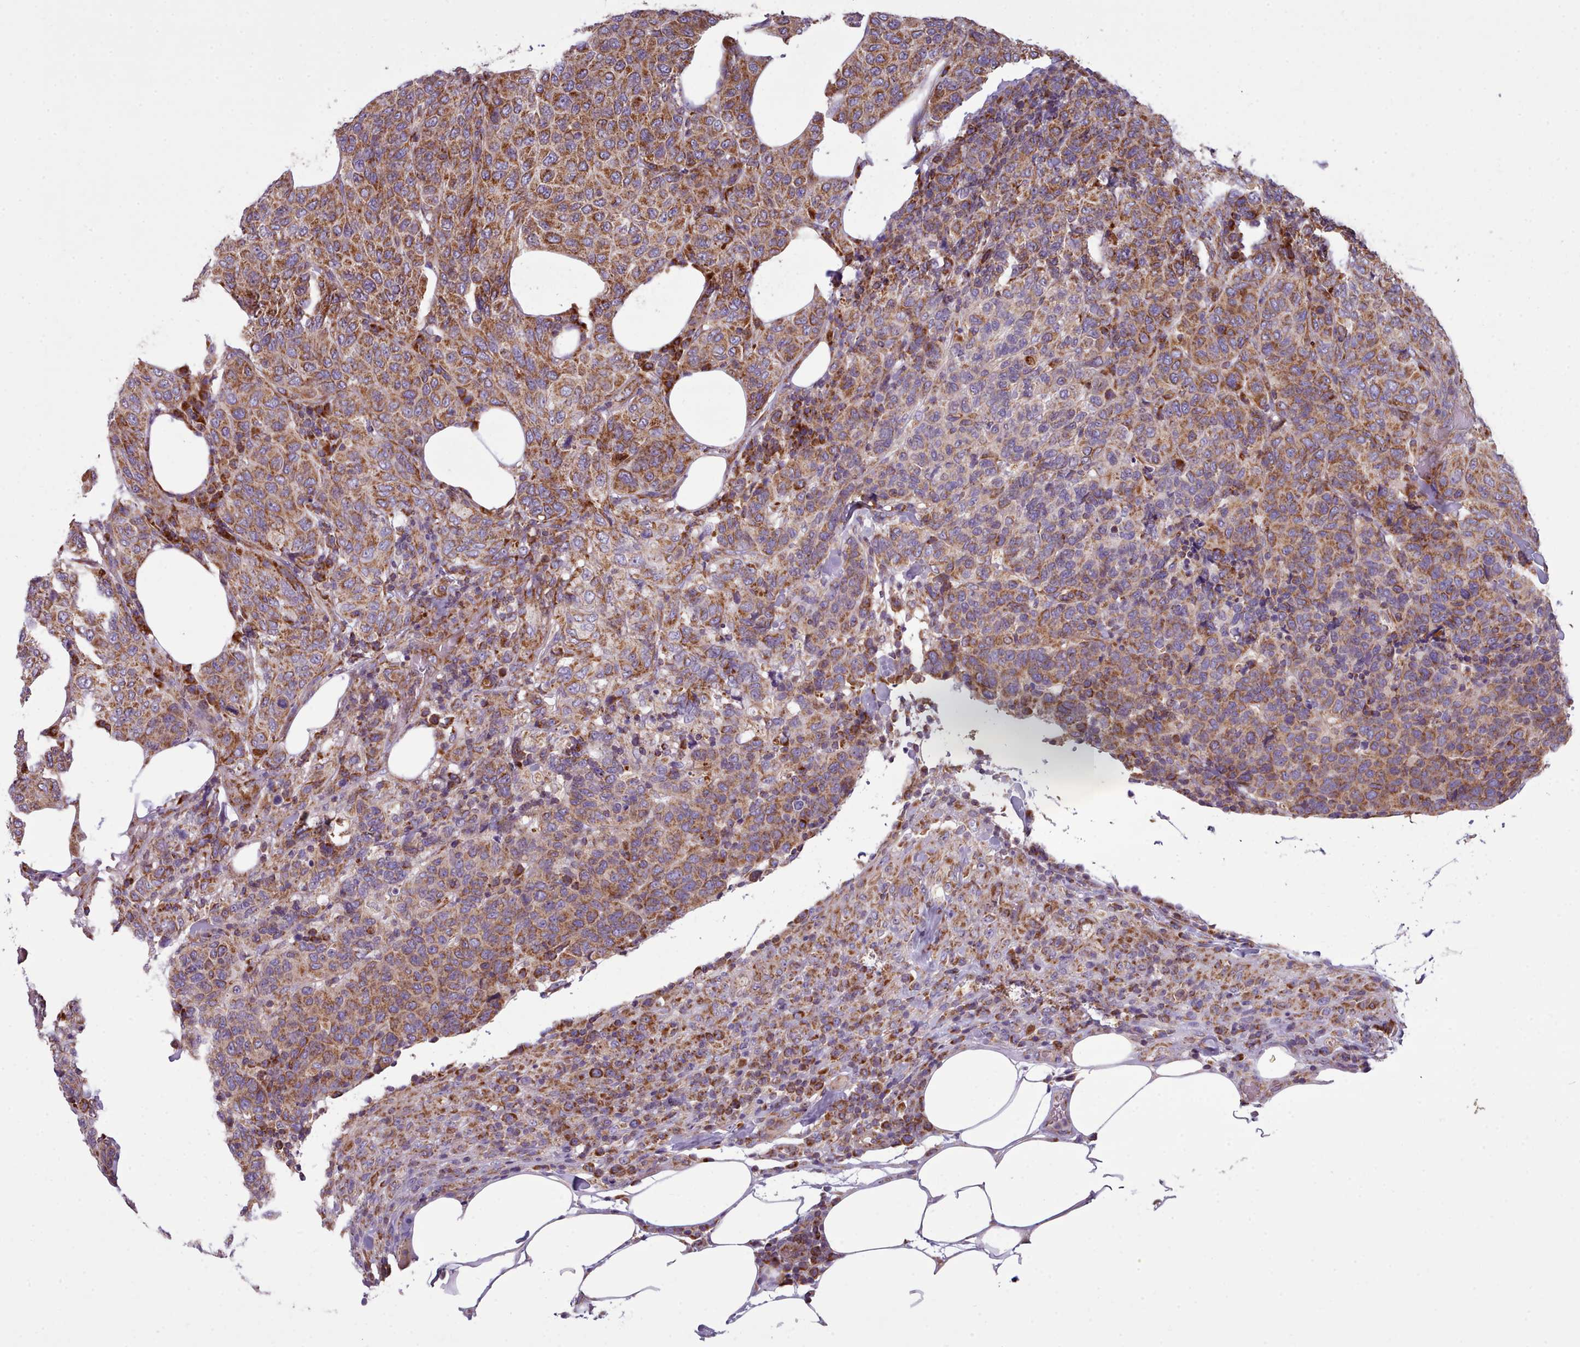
{"staining": {"intensity": "strong", "quantity": ">75%", "location": "cytoplasmic/membranous"}, "tissue": "breast cancer", "cell_type": "Tumor cells", "image_type": "cancer", "snomed": [{"axis": "morphology", "description": "Duct carcinoma"}, {"axis": "topography", "description": "Breast"}], "caption": "Breast invasive ductal carcinoma tissue shows strong cytoplasmic/membranous expression in approximately >75% of tumor cells, visualized by immunohistochemistry.", "gene": "SRP54", "patient": {"sex": "female", "age": 55}}